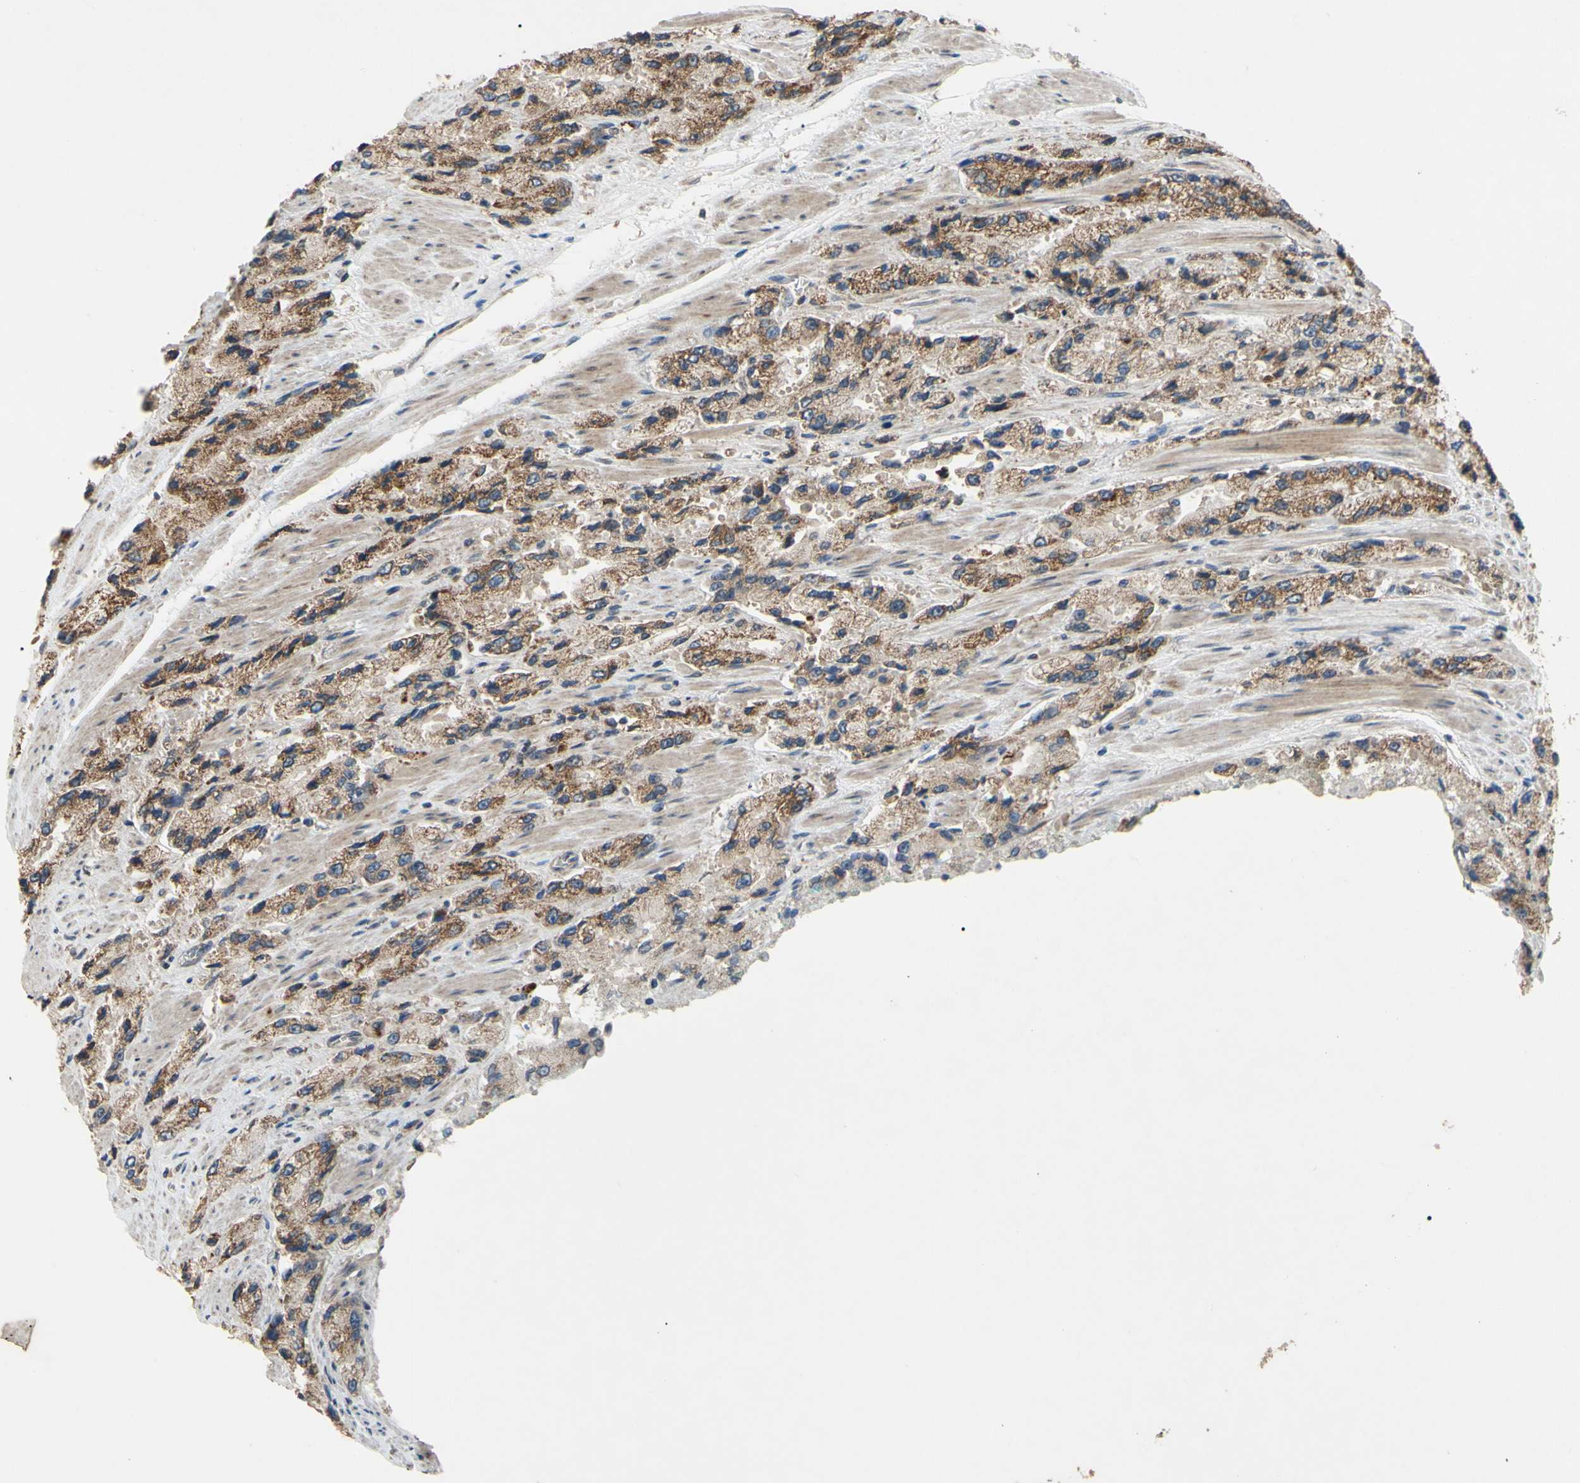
{"staining": {"intensity": "moderate", "quantity": ">75%", "location": "cytoplasmic/membranous"}, "tissue": "prostate cancer", "cell_type": "Tumor cells", "image_type": "cancer", "snomed": [{"axis": "morphology", "description": "Adenocarcinoma, High grade"}, {"axis": "topography", "description": "Prostate"}], "caption": "Prostate adenocarcinoma (high-grade) stained with a protein marker displays moderate staining in tumor cells.", "gene": "CD164", "patient": {"sex": "male", "age": 58}}